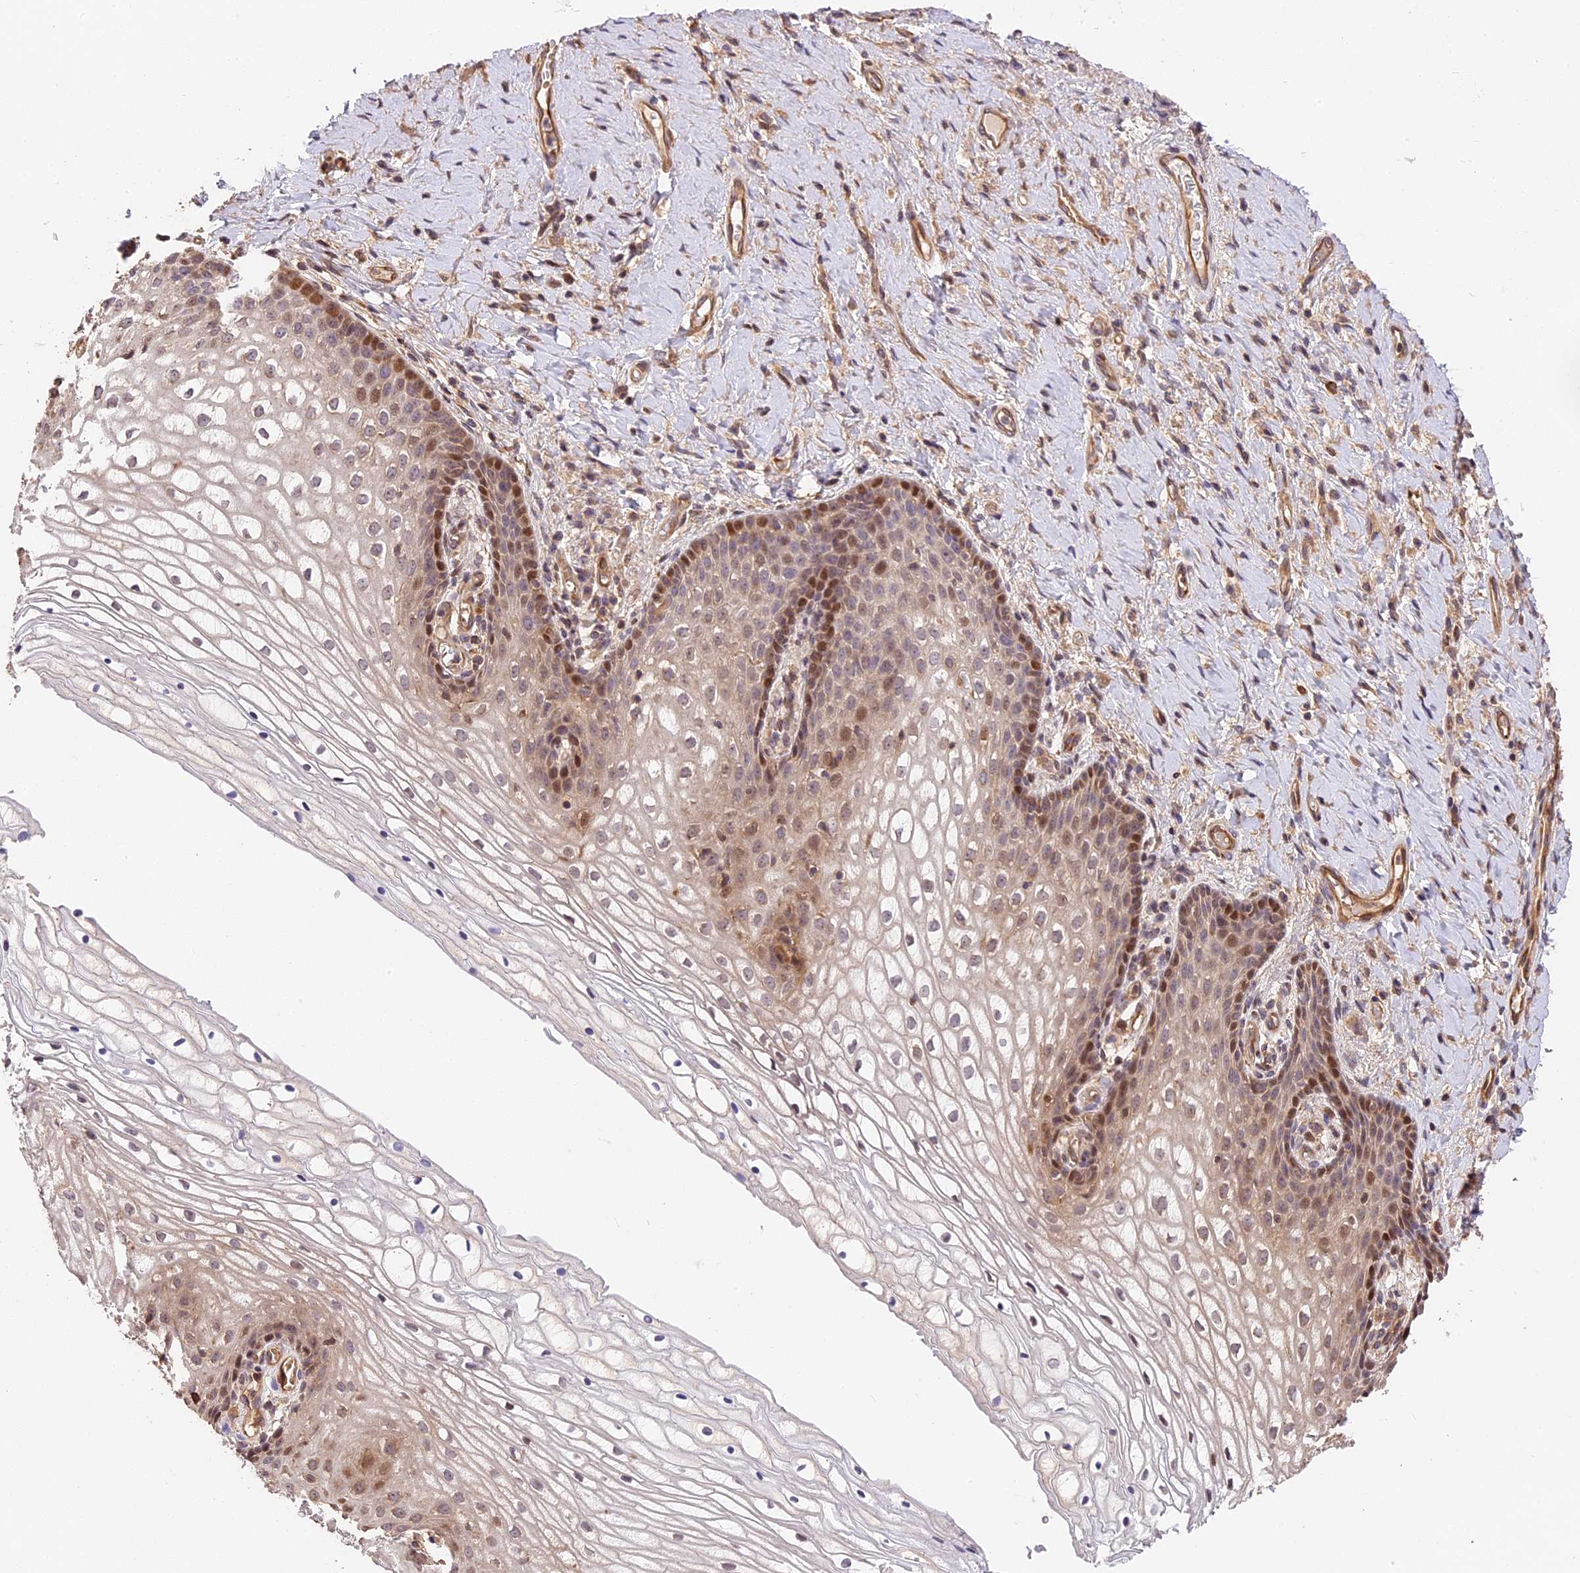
{"staining": {"intensity": "moderate", "quantity": "25%-75%", "location": "nuclear"}, "tissue": "vagina", "cell_type": "Squamous epithelial cells", "image_type": "normal", "snomed": [{"axis": "morphology", "description": "Normal tissue, NOS"}, {"axis": "topography", "description": "Vagina"}], "caption": "Protein positivity by immunohistochemistry demonstrates moderate nuclear expression in about 25%-75% of squamous epithelial cells in unremarkable vagina.", "gene": "ARHGAP17", "patient": {"sex": "female", "age": 60}}